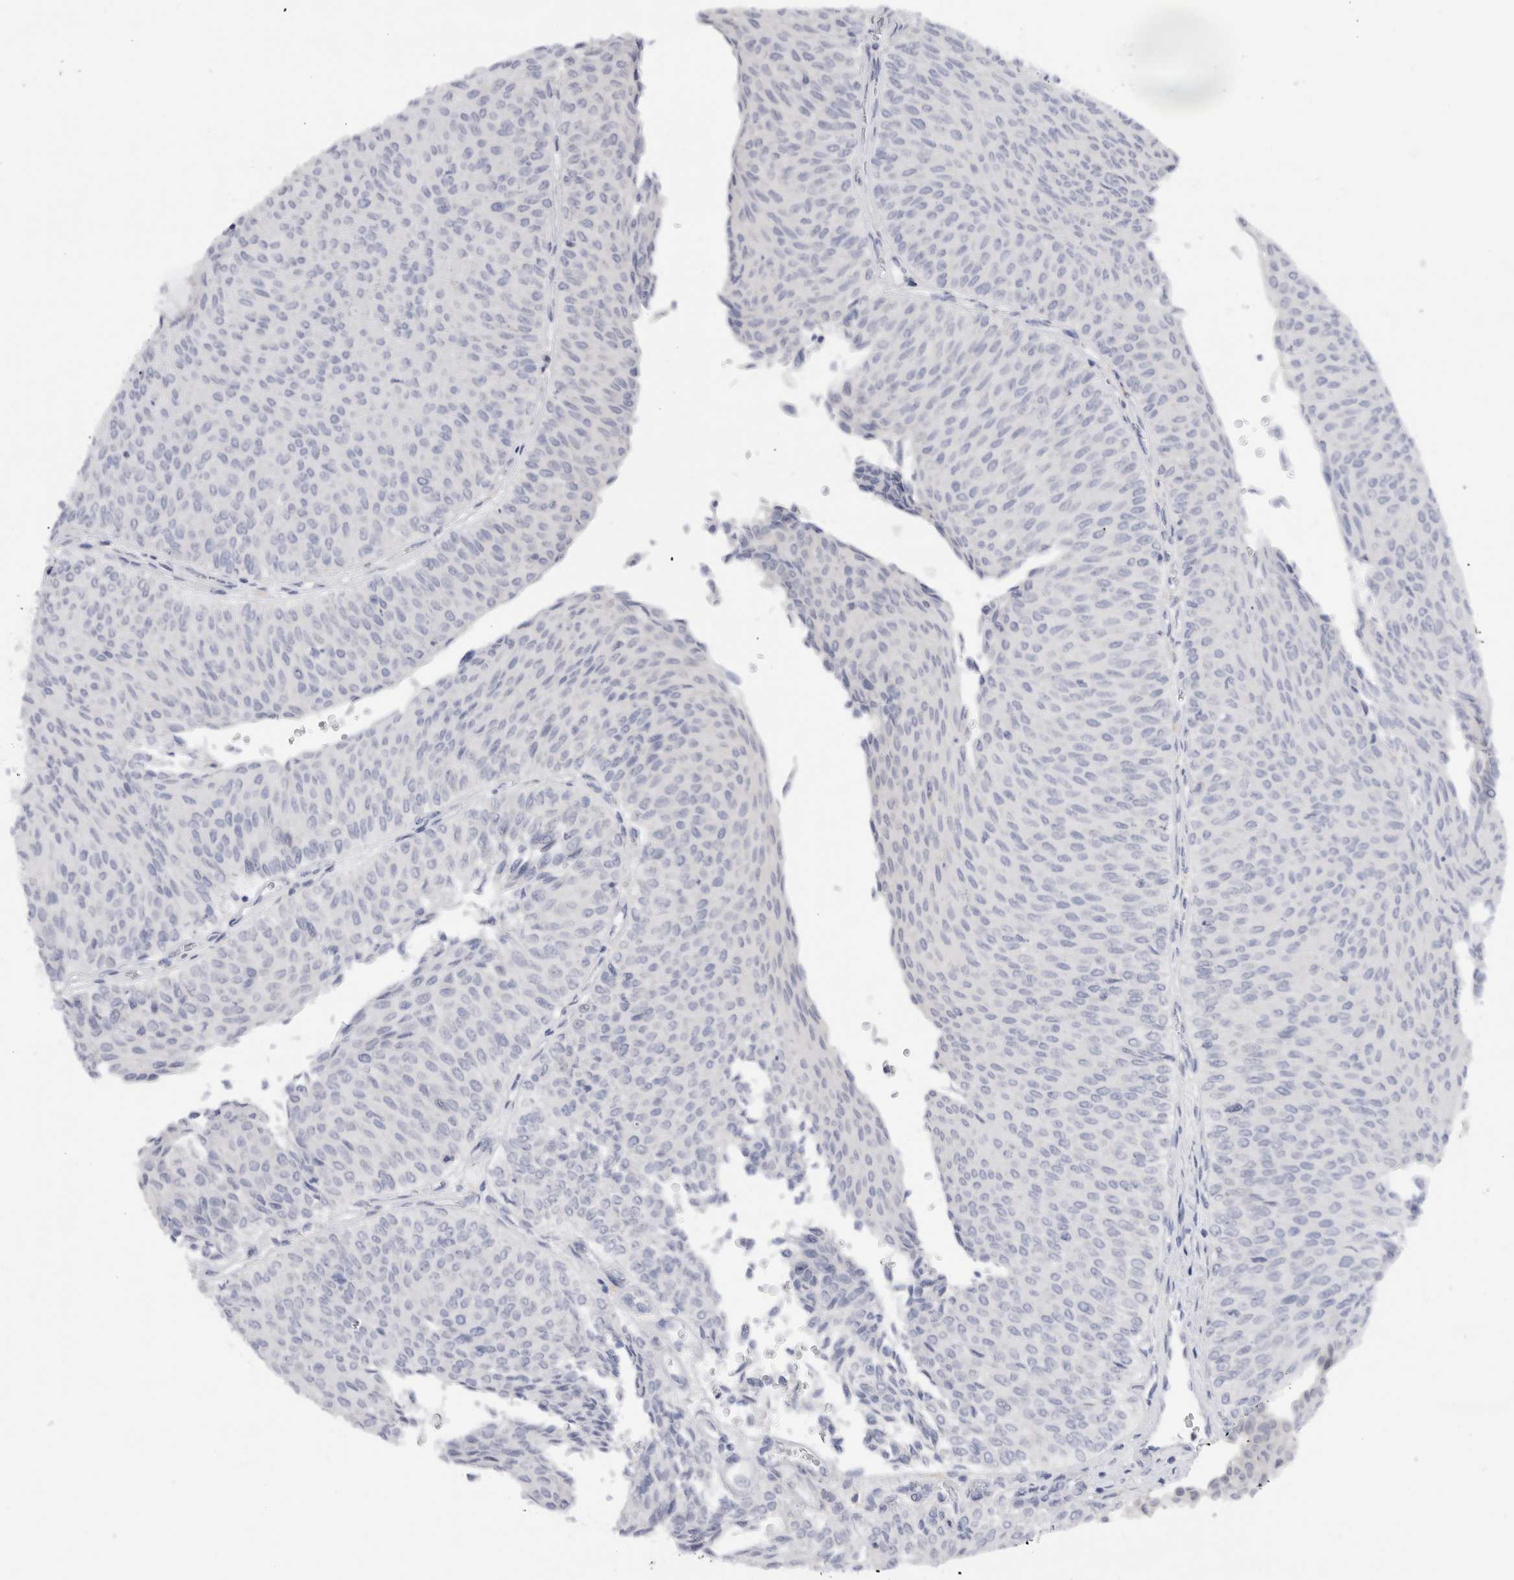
{"staining": {"intensity": "negative", "quantity": "none", "location": "none"}, "tissue": "urothelial cancer", "cell_type": "Tumor cells", "image_type": "cancer", "snomed": [{"axis": "morphology", "description": "Urothelial carcinoma, Low grade"}, {"axis": "topography", "description": "Urinary bladder"}], "caption": "Immunohistochemistry (IHC) histopathology image of neoplastic tissue: human urothelial cancer stained with DAB exhibits no significant protein staining in tumor cells. (Immunohistochemistry, brightfield microscopy, high magnification).", "gene": "ADAM30", "patient": {"sex": "male", "age": 78}}